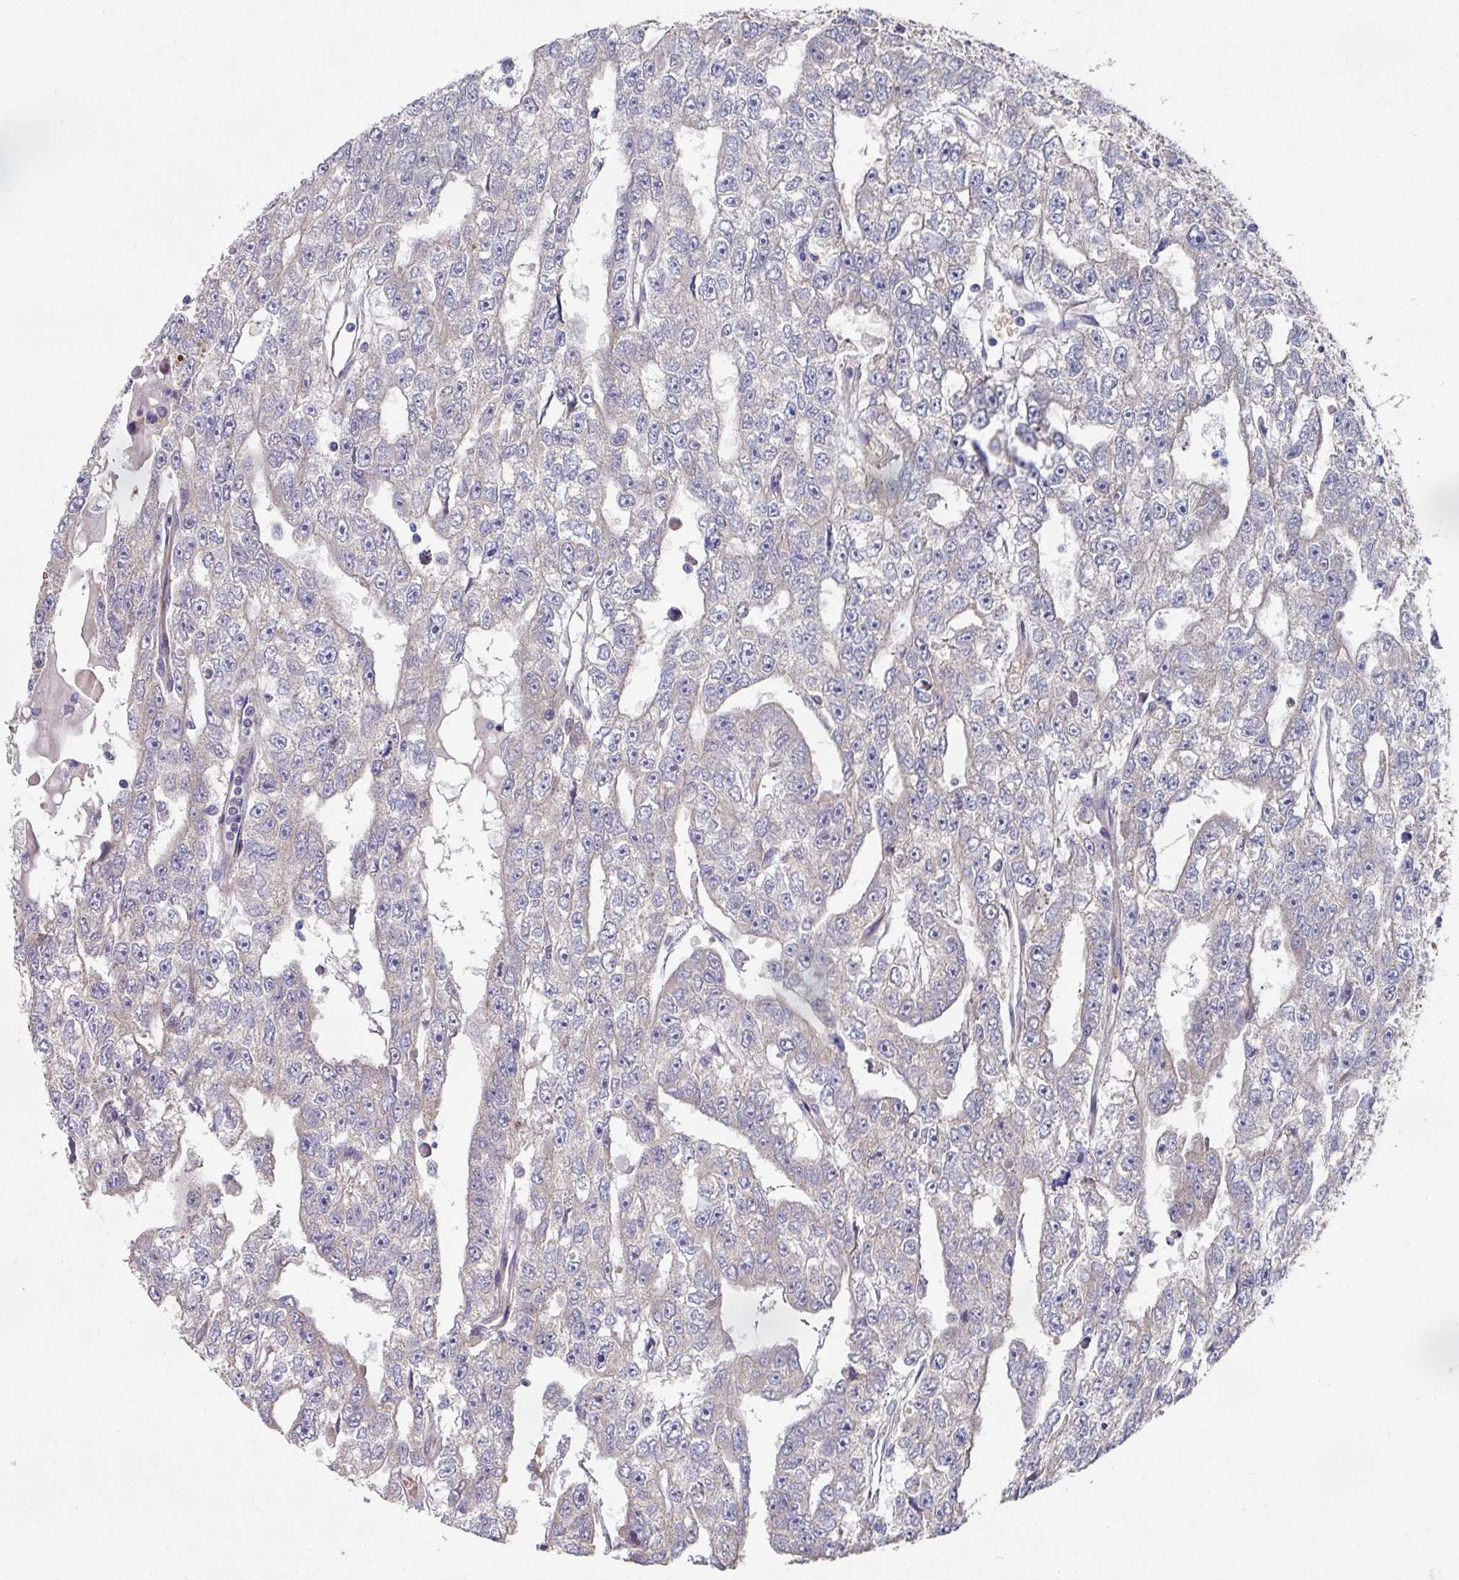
{"staining": {"intensity": "negative", "quantity": "none", "location": "none"}, "tissue": "testis cancer", "cell_type": "Tumor cells", "image_type": "cancer", "snomed": [{"axis": "morphology", "description": "Carcinoma, Embryonal, NOS"}, {"axis": "topography", "description": "Testis"}], "caption": "IHC micrograph of neoplastic tissue: human embryonal carcinoma (testis) stained with DAB (3,3'-diaminobenzidine) demonstrates no significant protein staining in tumor cells.", "gene": "PYROXD2", "patient": {"sex": "male", "age": 20}}